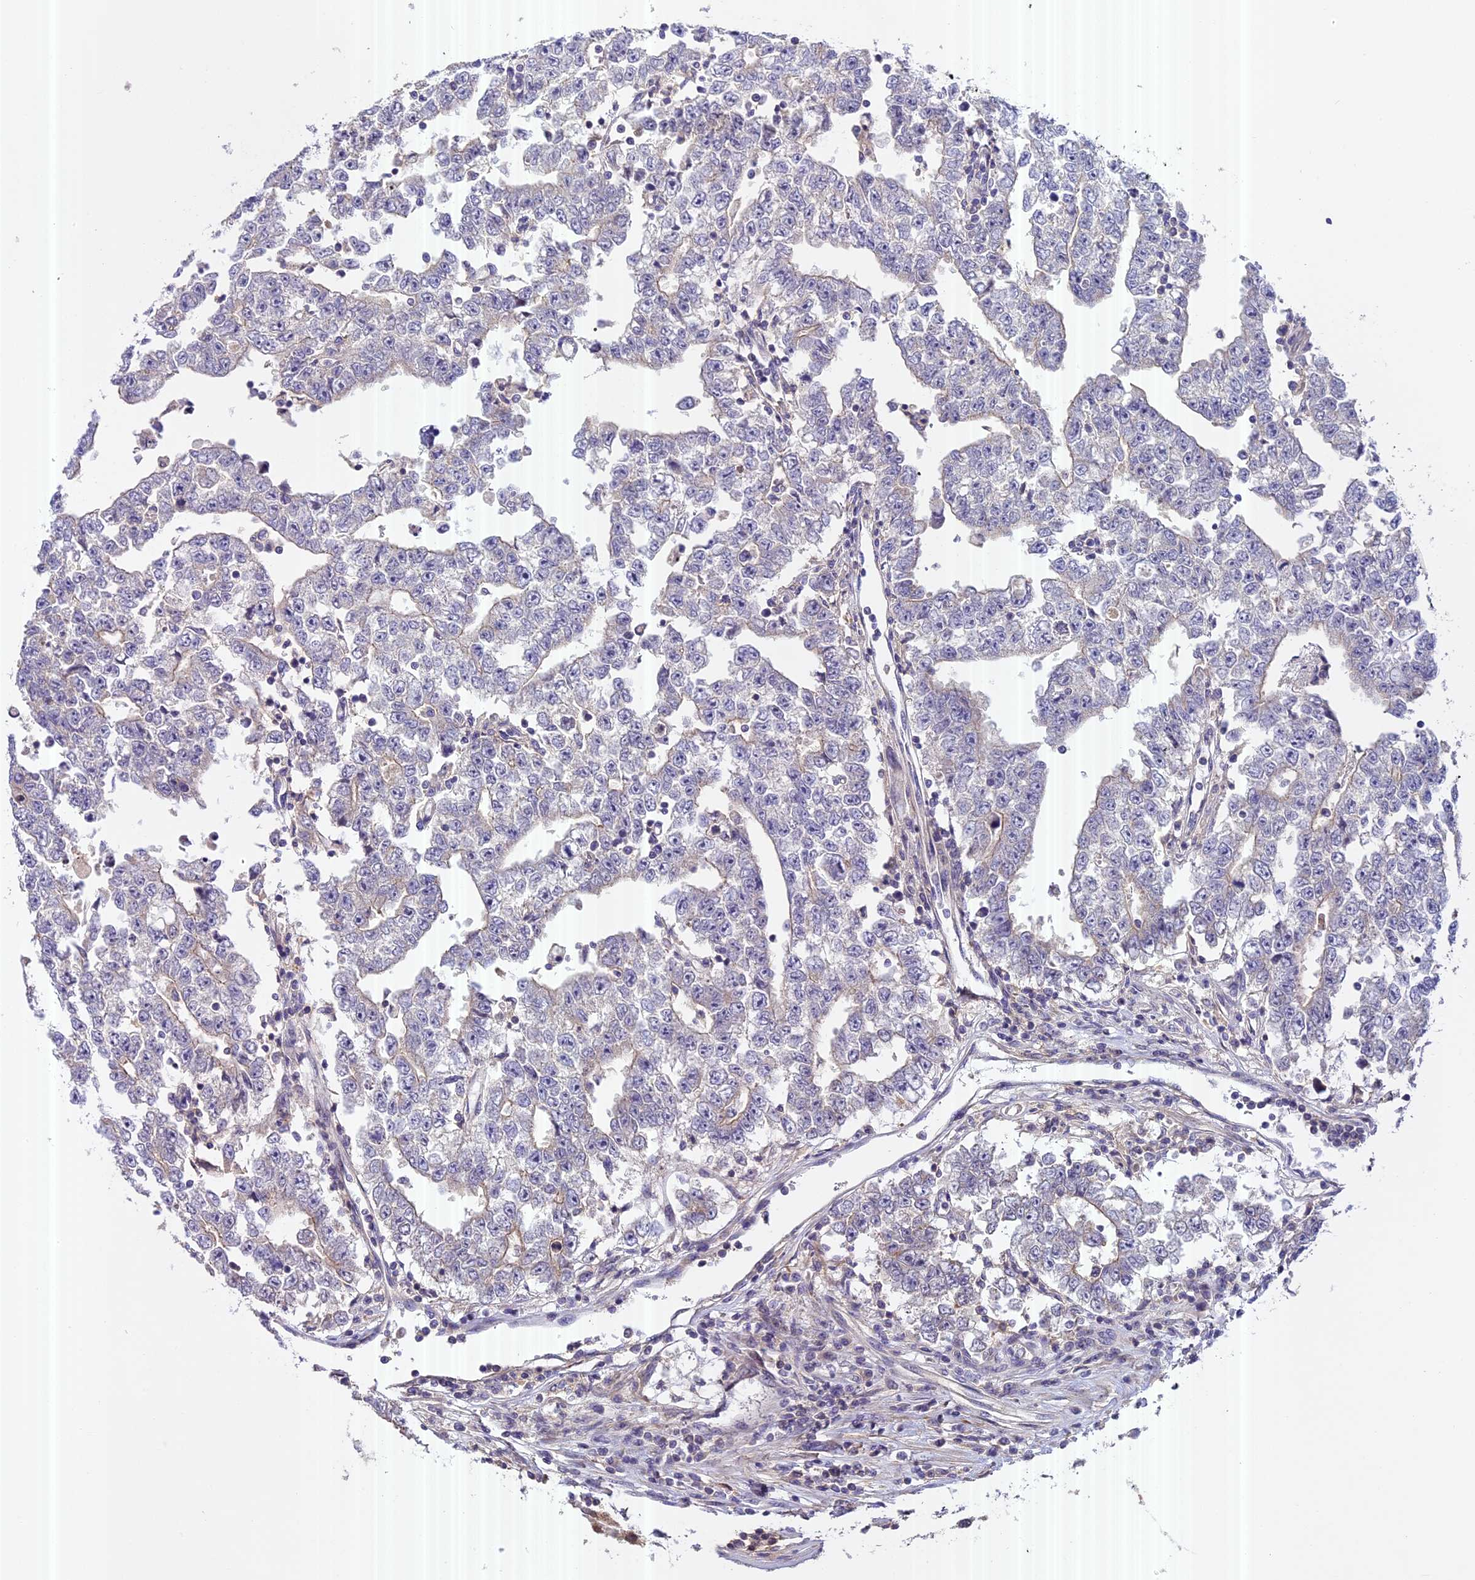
{"staining": {"intensity": "weak", "quantity": "<25%", "location": "cytoplasmic/membranous"}, "tissue": "testis cancer", "cell_type": "Tumor cells", "image_type": "cancer", "snomed": [{"axis": "morphology", "description": "Carcinoma, Embryonal, NOS"}, {"axis": "topography", "description": "Testis"}], "caption": "Immunohistochemistry photomicrograph of embryonal carcinoma (testis) stained for a protein (brown), which reveals no staining in tumor cells. (Brightfield microscopy of DAB (3,3'-diaminobenzidine) immunohistochemistry at high magnification).", "gene": "FAM98C", "patient": {"sex": "male", "age": 25}}